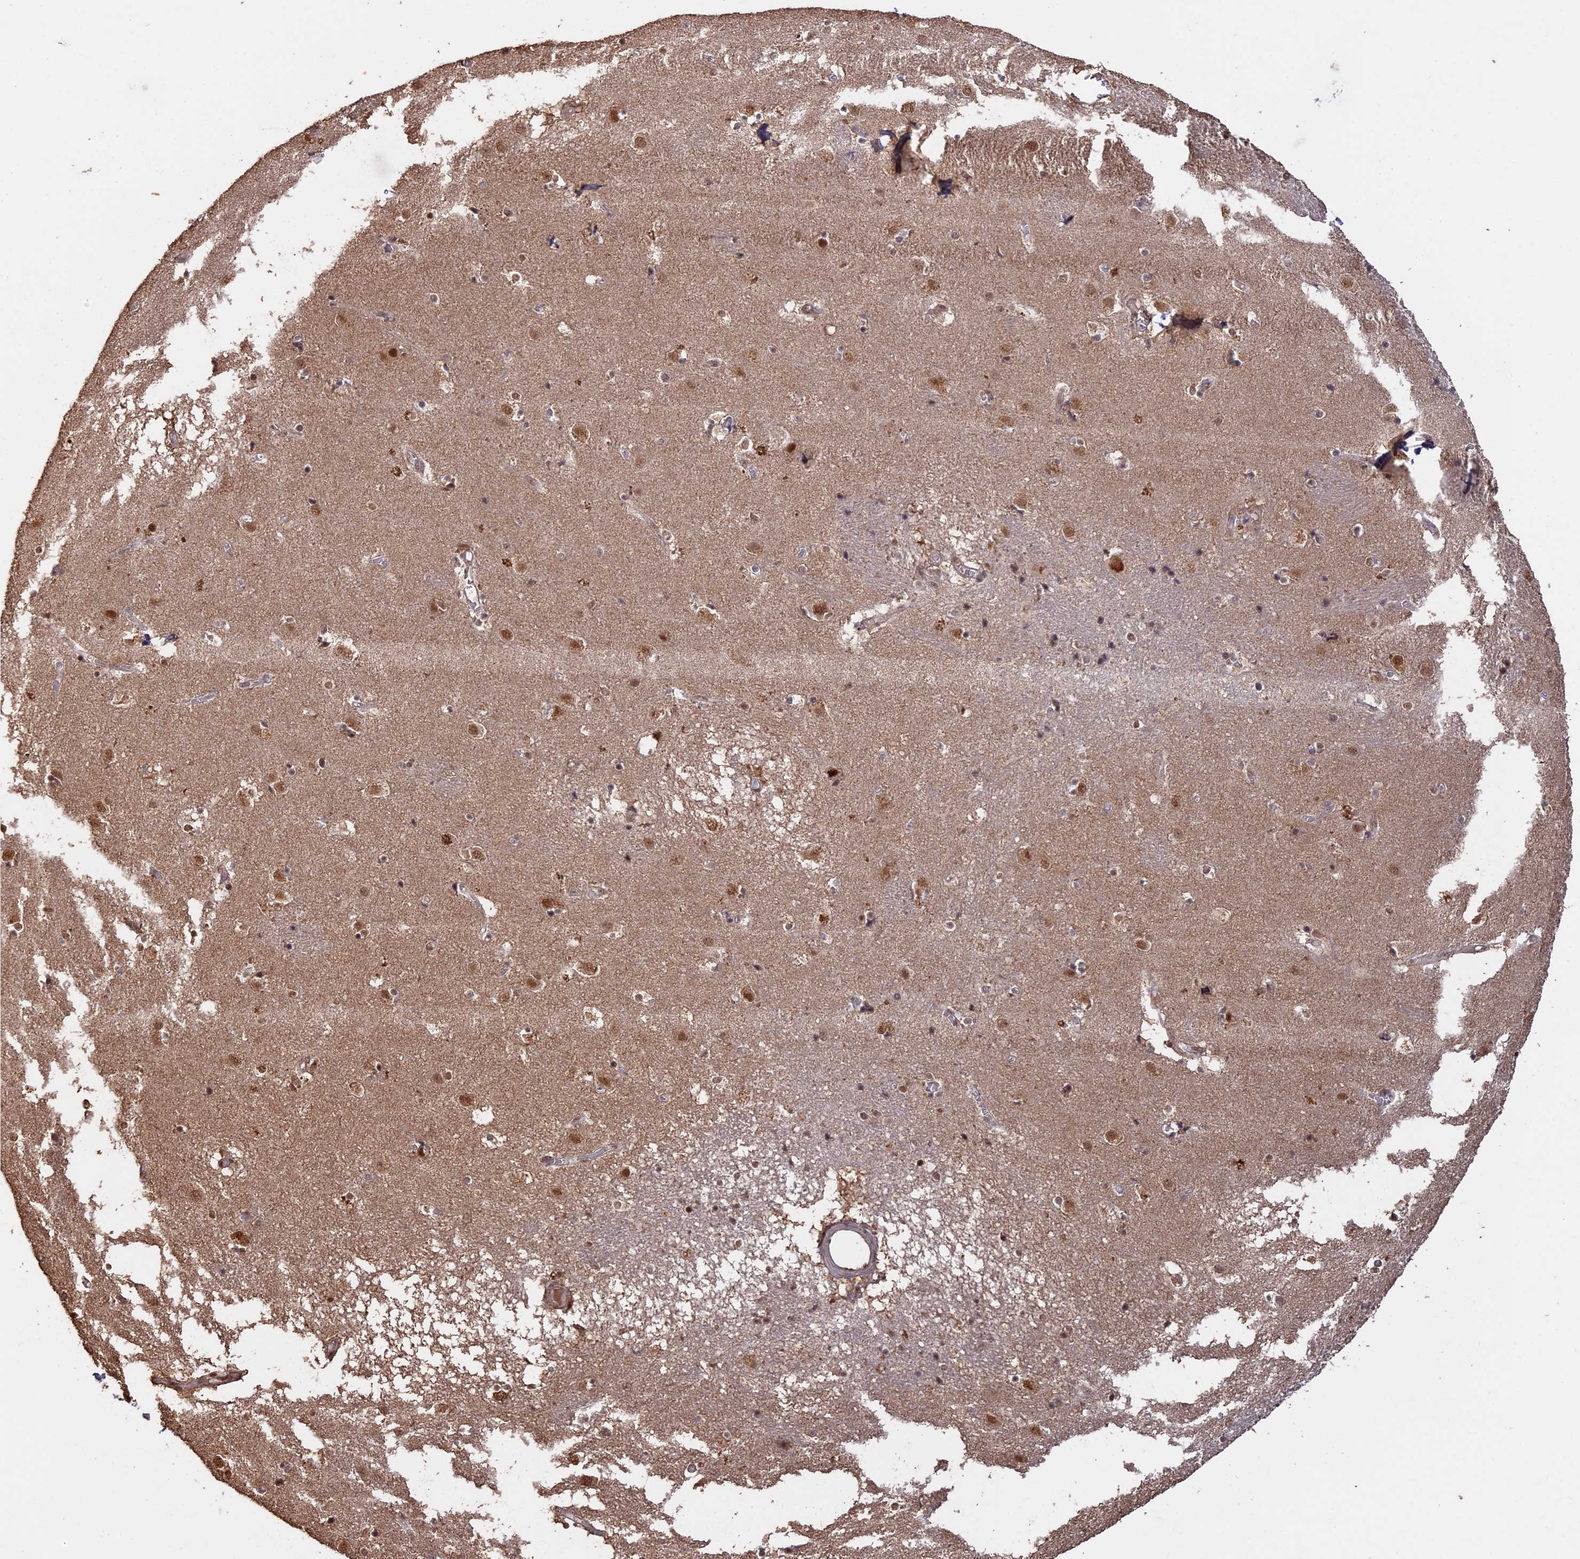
{"staining": {"intensity": "moderate", "quantity": "<25%", "location": "nuclear"}, "tissue": "caudate", "cell_type": "Glial cells", "image_type": "normal", "snomed": [{"axis": "morphology", "description": "Normal tissue, NOS"}, {"axis": "topography", "description": "Lateral ventricle wall"}], "caption": "A high-resolution micrograph shows immunohistochemistry (IHC) staining of unremarkable caudate, which displays moderate nuclear positivity in about <25% of glial cells.", "gene": "PSMC6", "patient": {"sex": "male", "age": 70}}